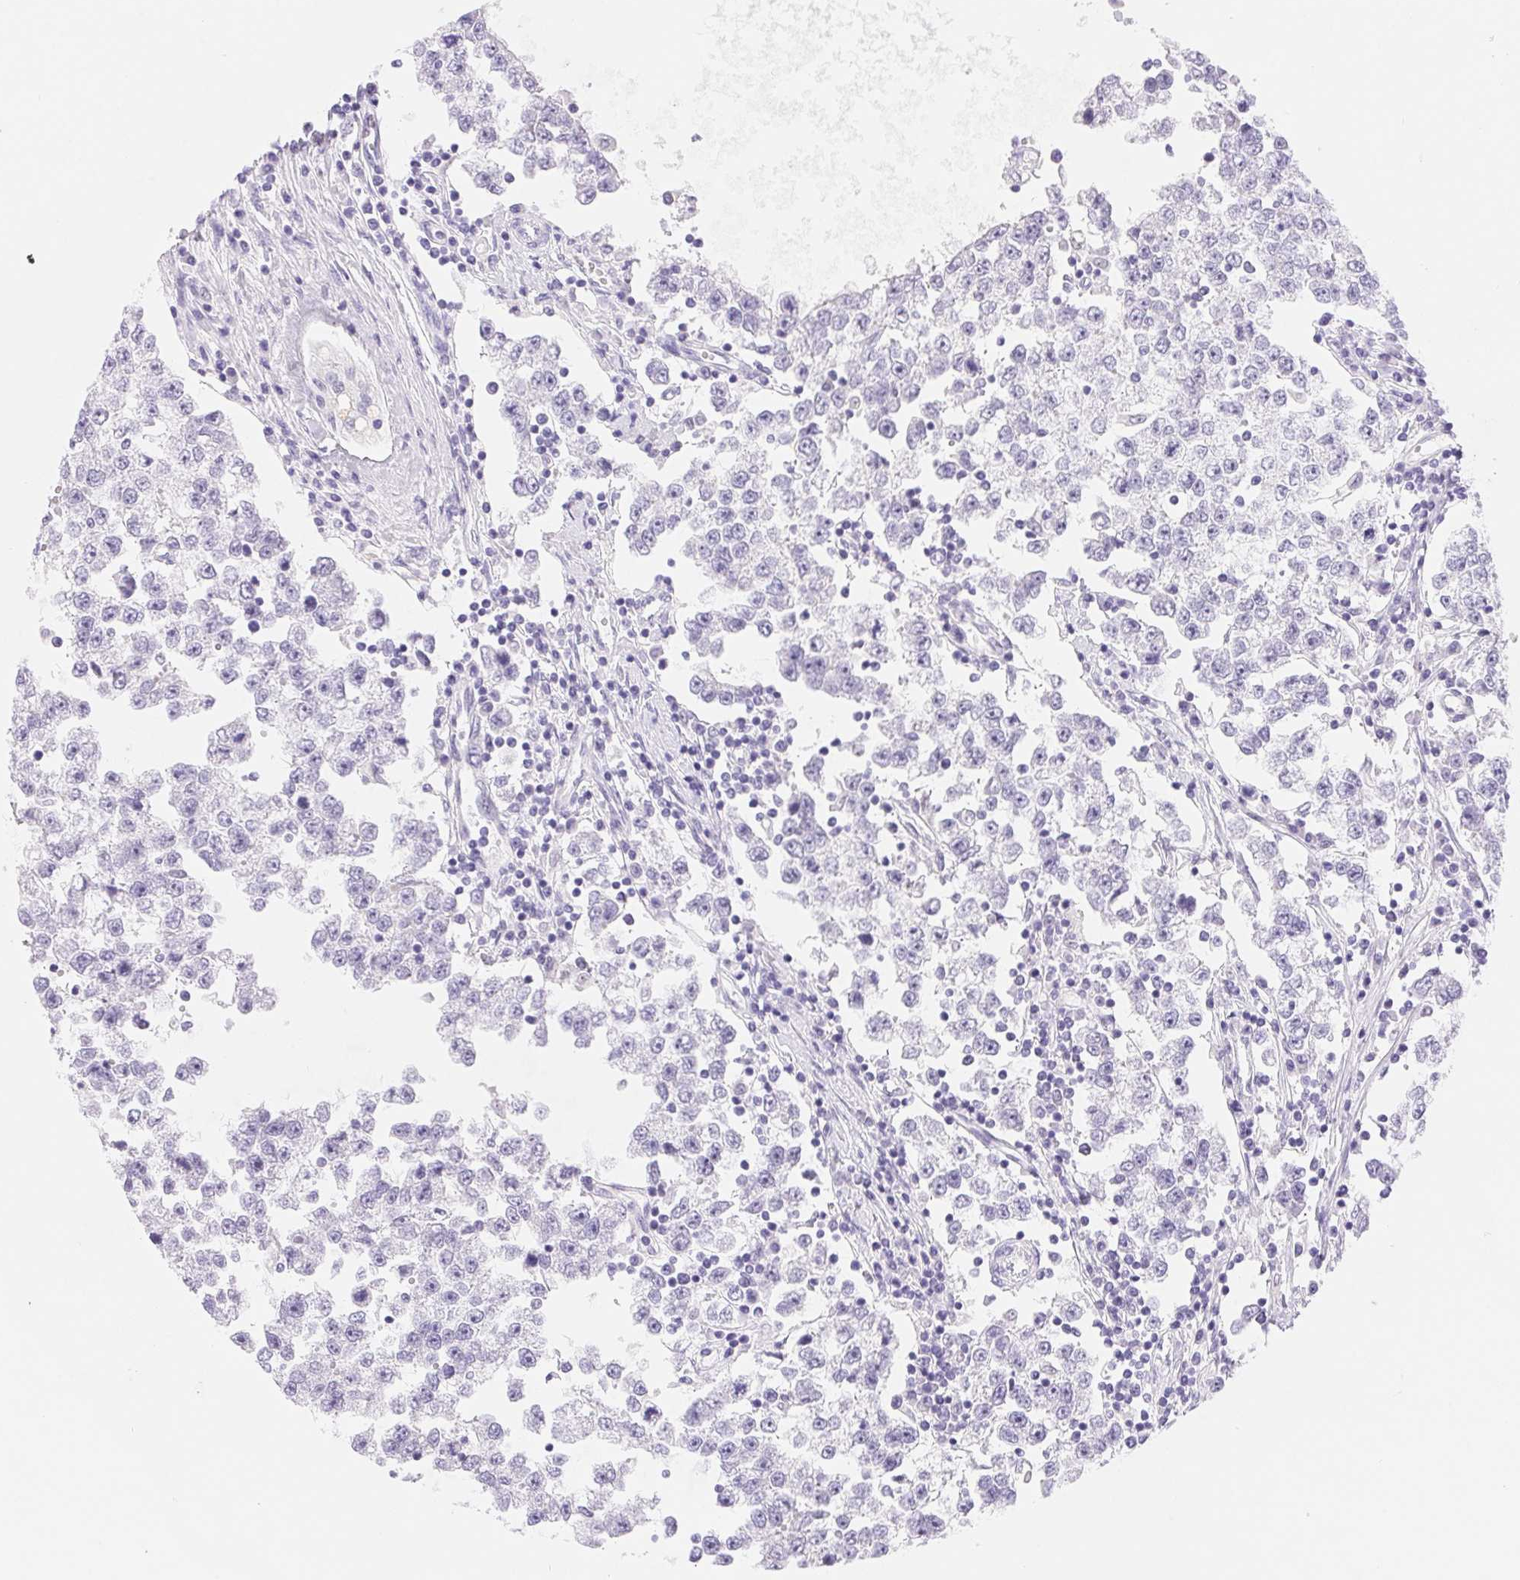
{"staining": {"intensity": "negative", "quantity": "none", "location": "none"}, "tissue": "testis cancer", "cell_type": "Tumor cells", "image_type": "cancer", "snomed": [{"axis": "morphology", "description": "Seminoma, NOS"}, {"axis": "topography", "description": "Testis"}], "caption": "Tumor cells show no significant expression in testis cancer (seminoma).", "gene": "ASGR2", "patient": {"sex": "male", "age": 34}}